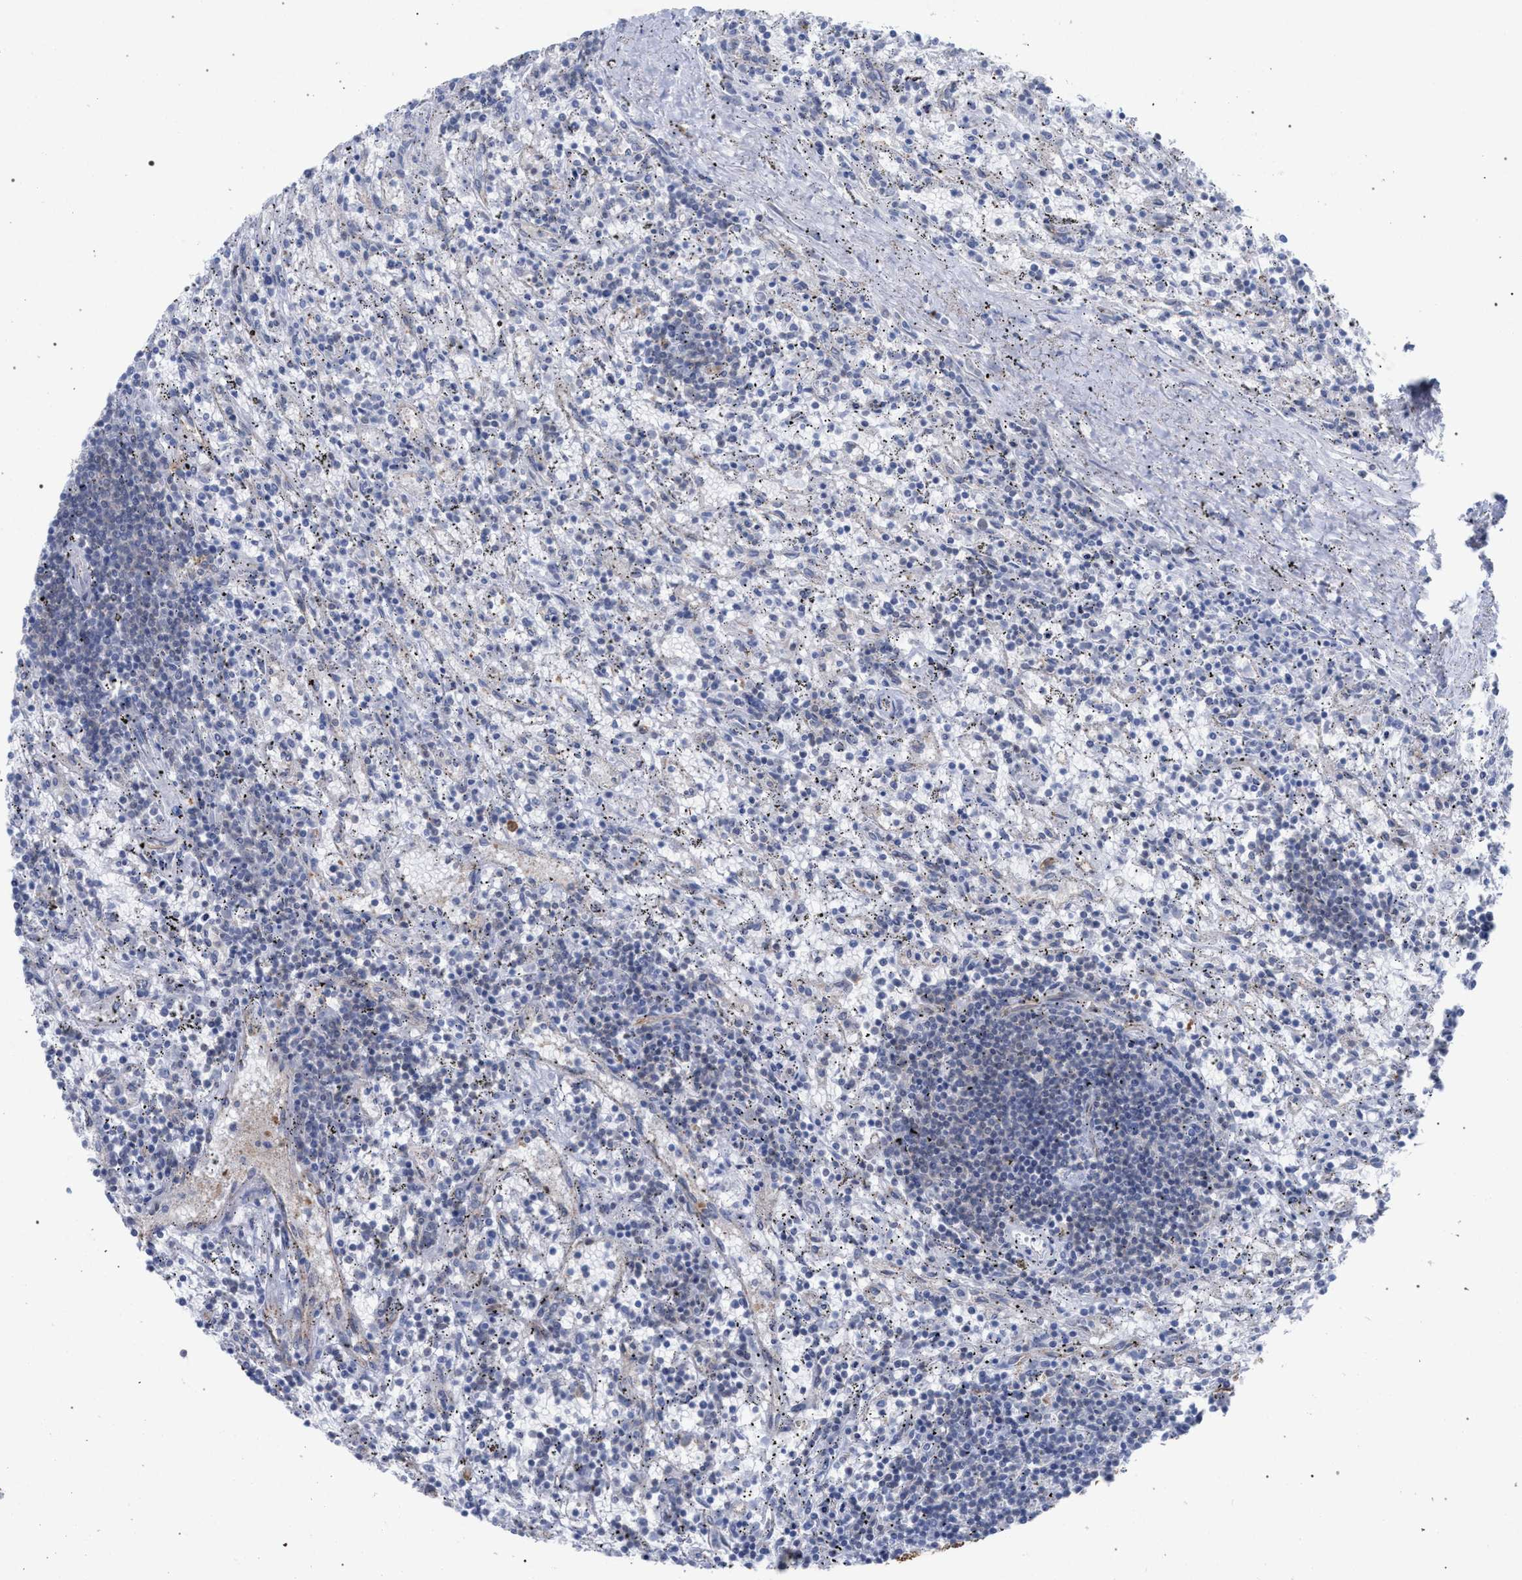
{"staining": {"intensity": "negative", "quantity": "none", "location": "none"}, "tissue": "lymphoma", "cell_type": "Tumor cells", "image_type": "cancer", "snomed": [{"axis": "morphology", "description": "Malignant lymphoma, non-Hodgkin's type, Low grade"}, {"axis": "topography", "description": "Spleen"}], "caption": "Lymphoma was stained to show a protein in brown. There is no significant expression in tumor cells. Brightfield microscopy of immunohistochemistry (IHC) stained with DAB (brown) and hematoxylin (blue), captured at high magnification.", "gene": "FHOD3", "patient": {"sex": "male", "age": 76}}